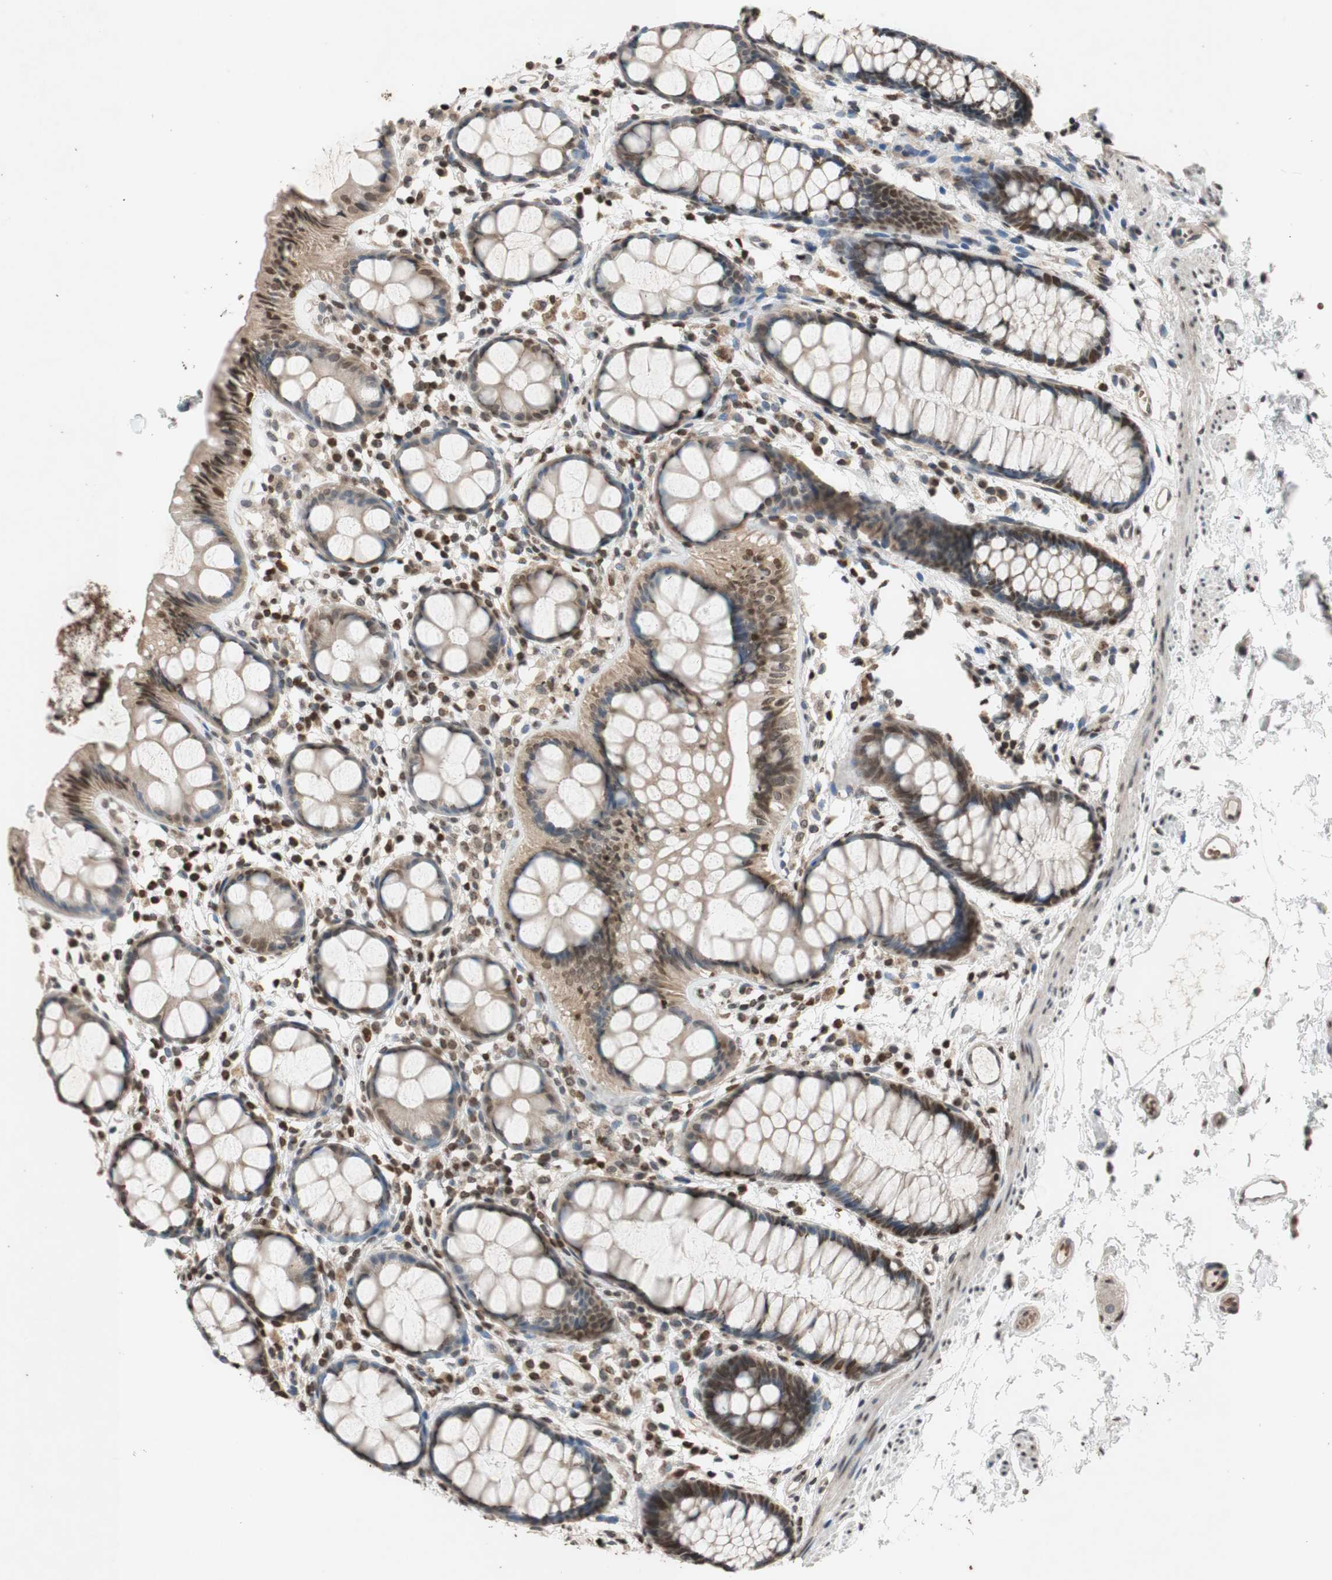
{"staining": {"intensity": "moderate", "quantity": ">75%", "location": "cytoplasmic/membranous,nuclear"}, "tissue": "rectum", "cell_type": "Glandular cells", "image_type": "normal", "snomed": [{"axis": "morphology", "description": "Normal tissue, NOS"}, {"axis": "topography", "description": "Rectum"}], "caption": "Human rectum stained for a protein (brown) reveals moderate cytoplasmic/membranous,nuclear positive positivity in approximately >75% of glandular cells.", "gene": "MCM6", "patient": {"sex": "female", "age": 66}}